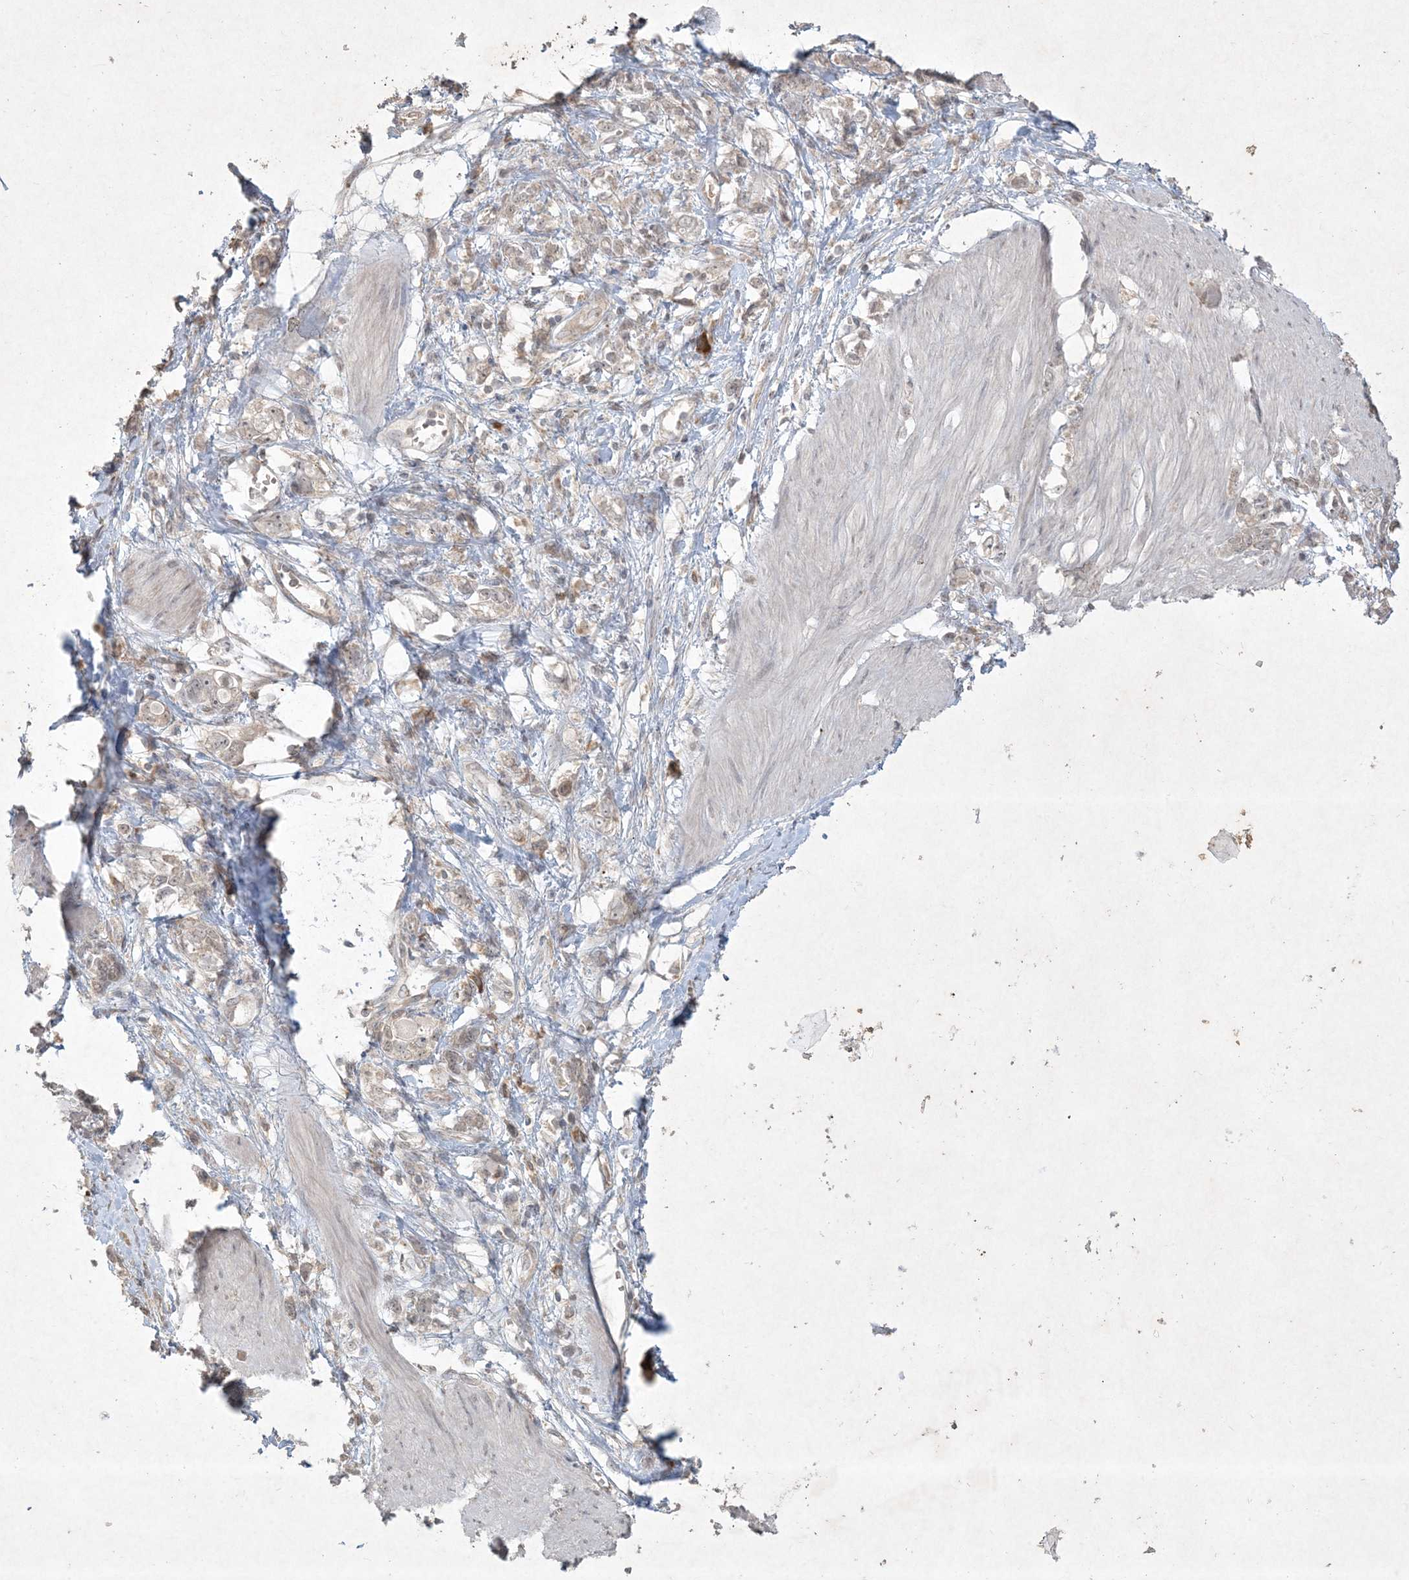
{"staining": {"intensity": "weak", "quantity": "25%-75%", "location": "cytoplasmic/membranous,nuclear"}, "tissue": "stomach cancer", "cell_type": "Tumor cells", "image_type": "cancer", "snomed": [{"axis": "morphology", "description": "Adenocarcinoma, NOS"}, {"axis": "topography", "description": "Stomach"}], "caption": "A low amount of weak cytoplasmic/membranous and nuclear positivity is identified in approximately 25%-75% of tumor cells in stomach cancer (adenocarcinoma) tissue.", "gene": "NRBP2", "patient": {"sex": "female", "age": 76}}